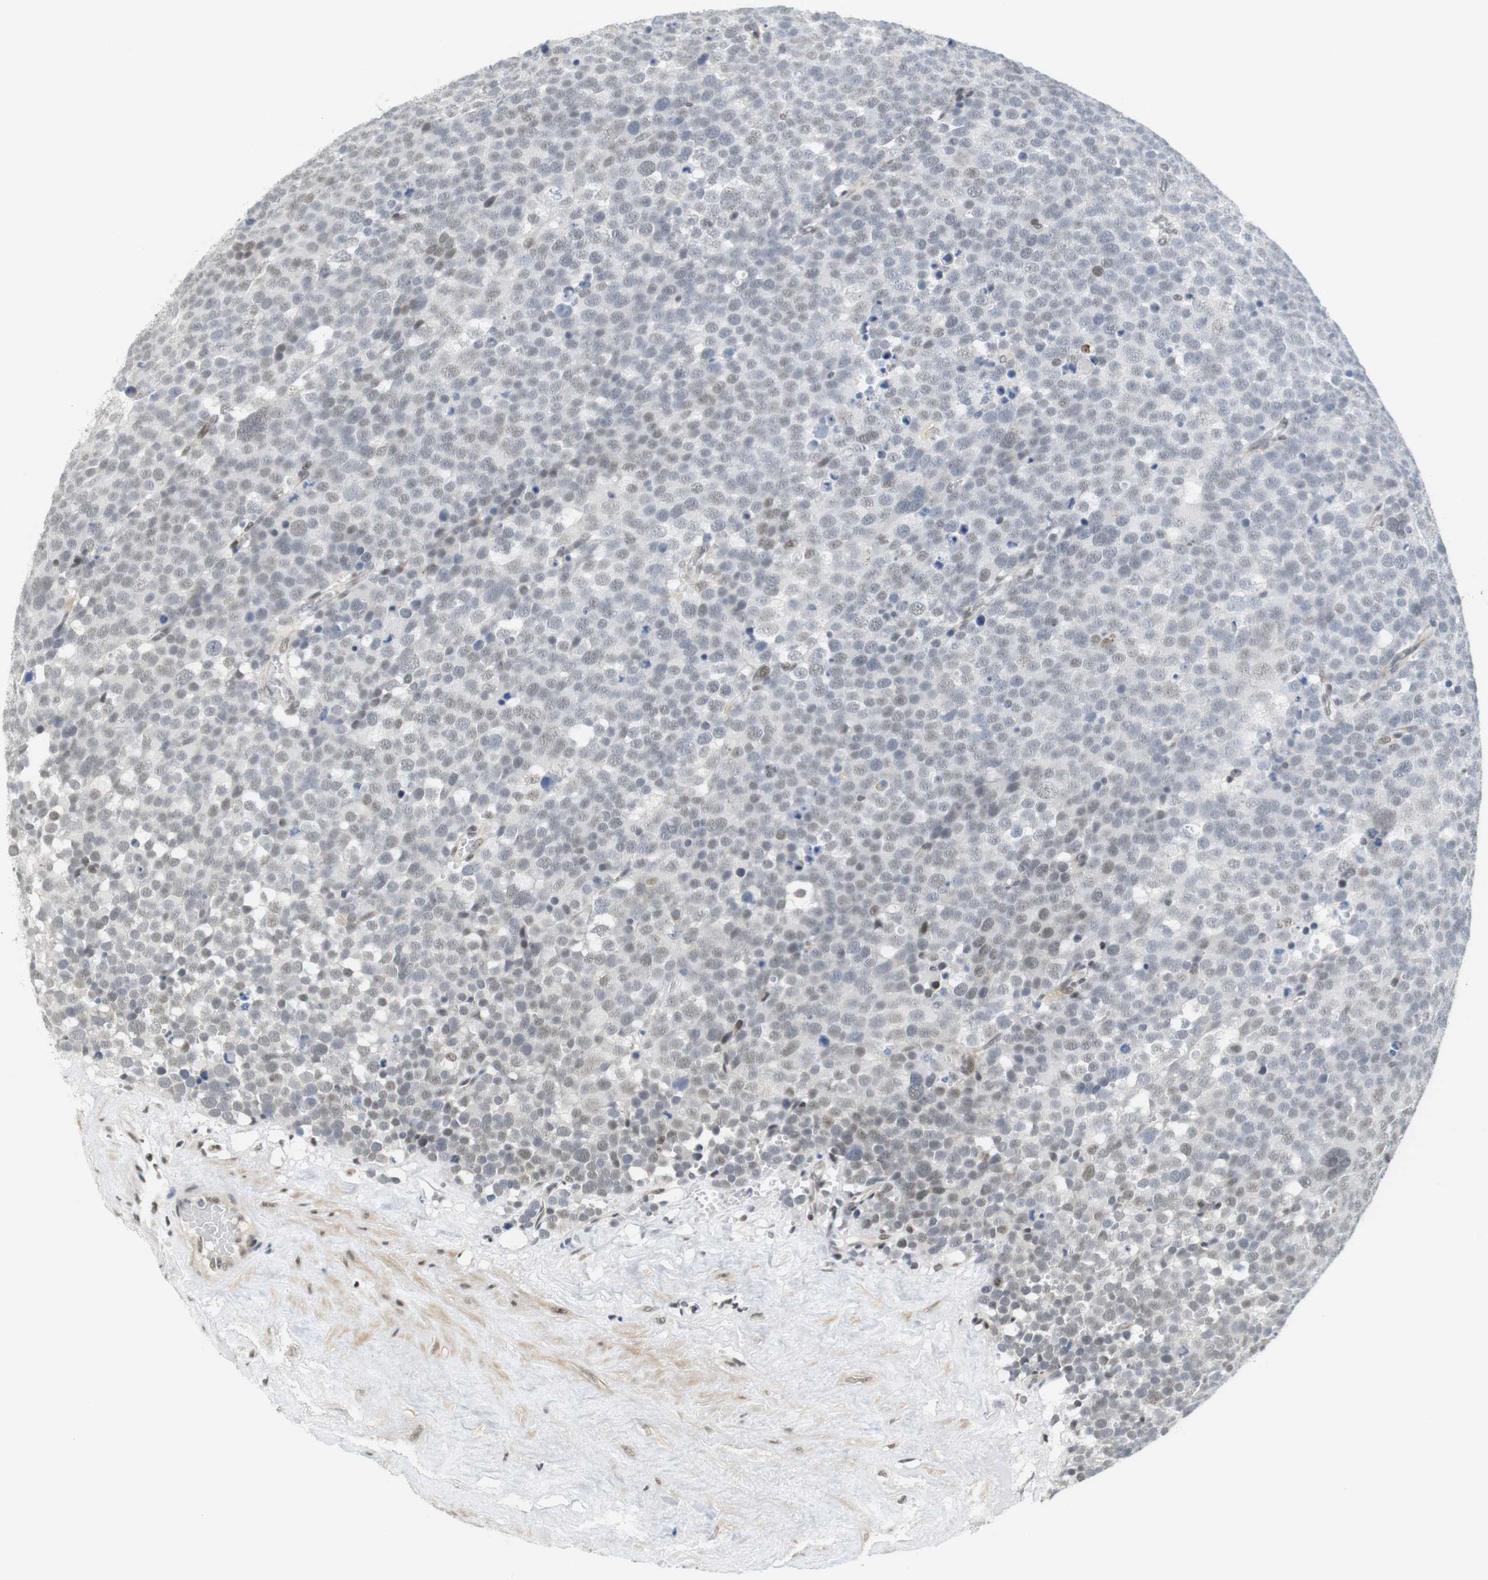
{"staining": {"intensity": "weak", "quantity": "25%-75%", "location": "nuclear"}, "tissue": "testis cancer", "cell_type": "Tumor cells", "image_type": "cancer", "snomed": [{"axis": "morphology", "description": "Seminoma, NOS"}, {"axis": "topography", "description": "Testis"}], "caption": "The image displays staining of testis cancer, revealing weak nuclear protein staining (brown color) within tumor cells. (DAB (3,3'-diaminobenzidine) IHC, brown staining for protein, blue staining for nuclei).", "gene": "BRD4", "patient": {"sex": "male", "age": 71}}